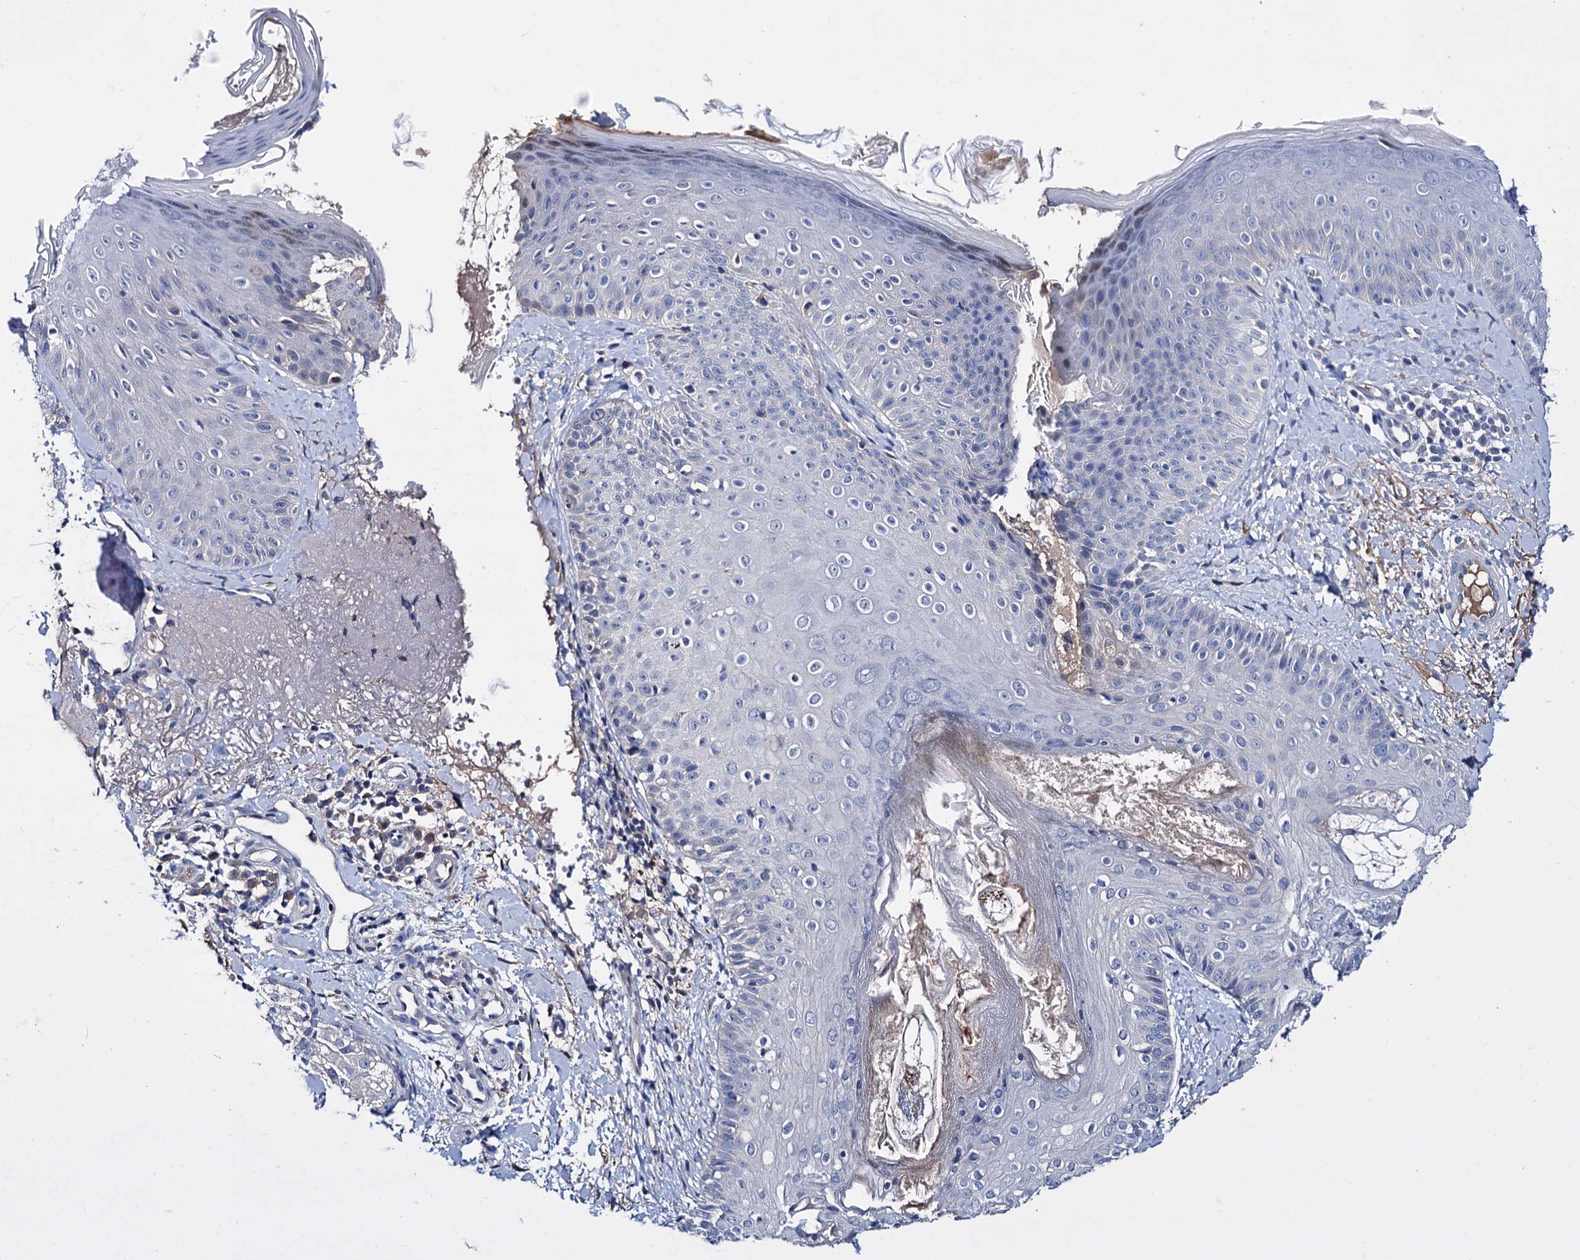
{"staining": {"intensity": "negative", "quantity": "none", "location": "none"}, "tissue": "skin", "cell_type": "Fibroblasts", "image_type": "normal", "snomed": [{"axis": "morphology", "description": "Normal tissue, NOS"}, {"axis": "topography", "description": "Skin"}], "caption": "Photomicrograph shows no significant protein staining in fibroblasts of benign skin. (Brightfield microscopy of DAB (3,3'-diaminobenzidine) IHC at high magnification).", "gene": "PPP1R32", "patient": {"sex": "male", "age": 57}}